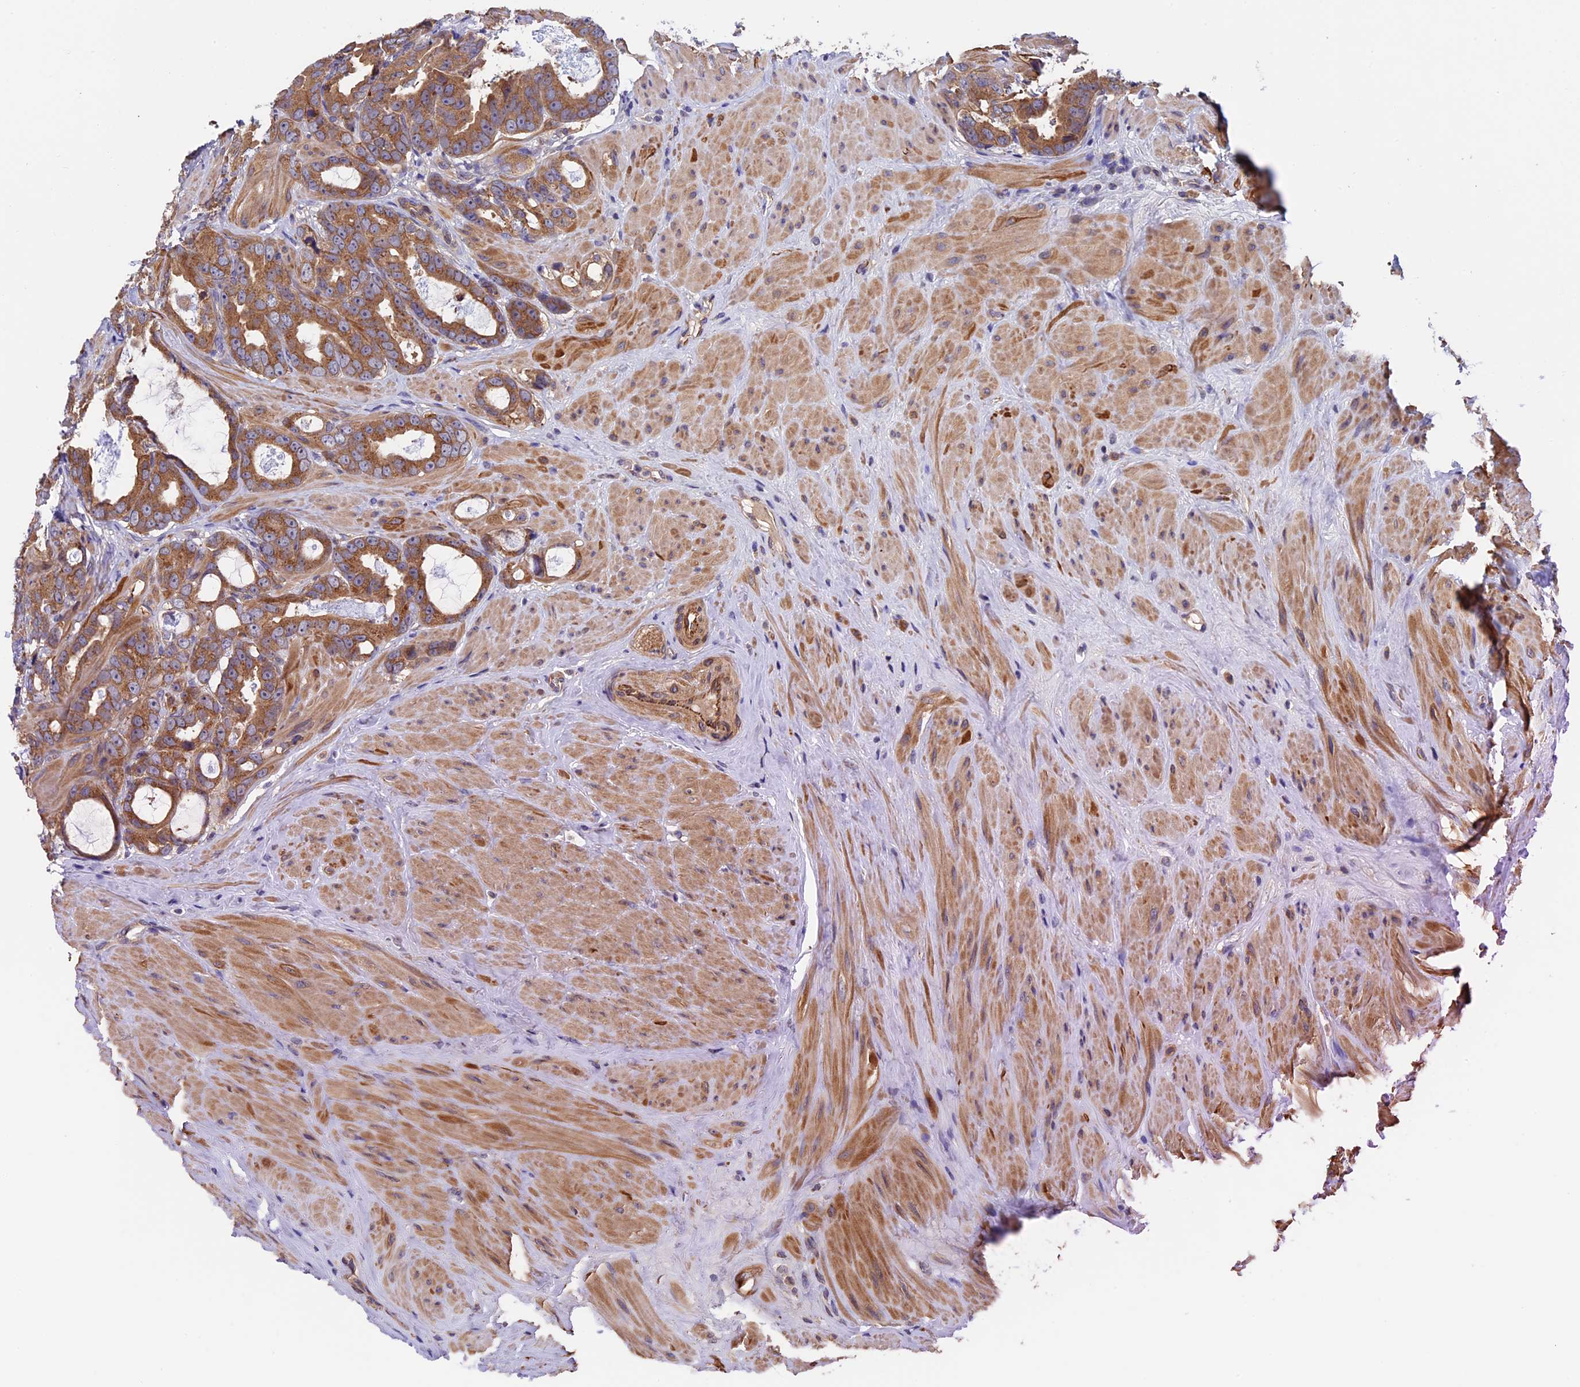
{"staining": {"intensity": "moderate", "quantity": ">75%", "location": "cytoplasmic/membranous"}, "tissue": "prostate cancer", "cell_type": "Tumor cells", "image_type": "cancer", "snomed": [{"axis": "morphology", "description": "Adenocarcinoma, Low grade"}, {"axis": "topography", "description": "Prostate"}], "caption": "A photomicrograph of human prostate cancer stained for a protein reveals moderate cytoplasmic/membranous brown staining in tumor cells.", "gene": "SLC9A5", "patient": {"sex": "male", "age": 71}}